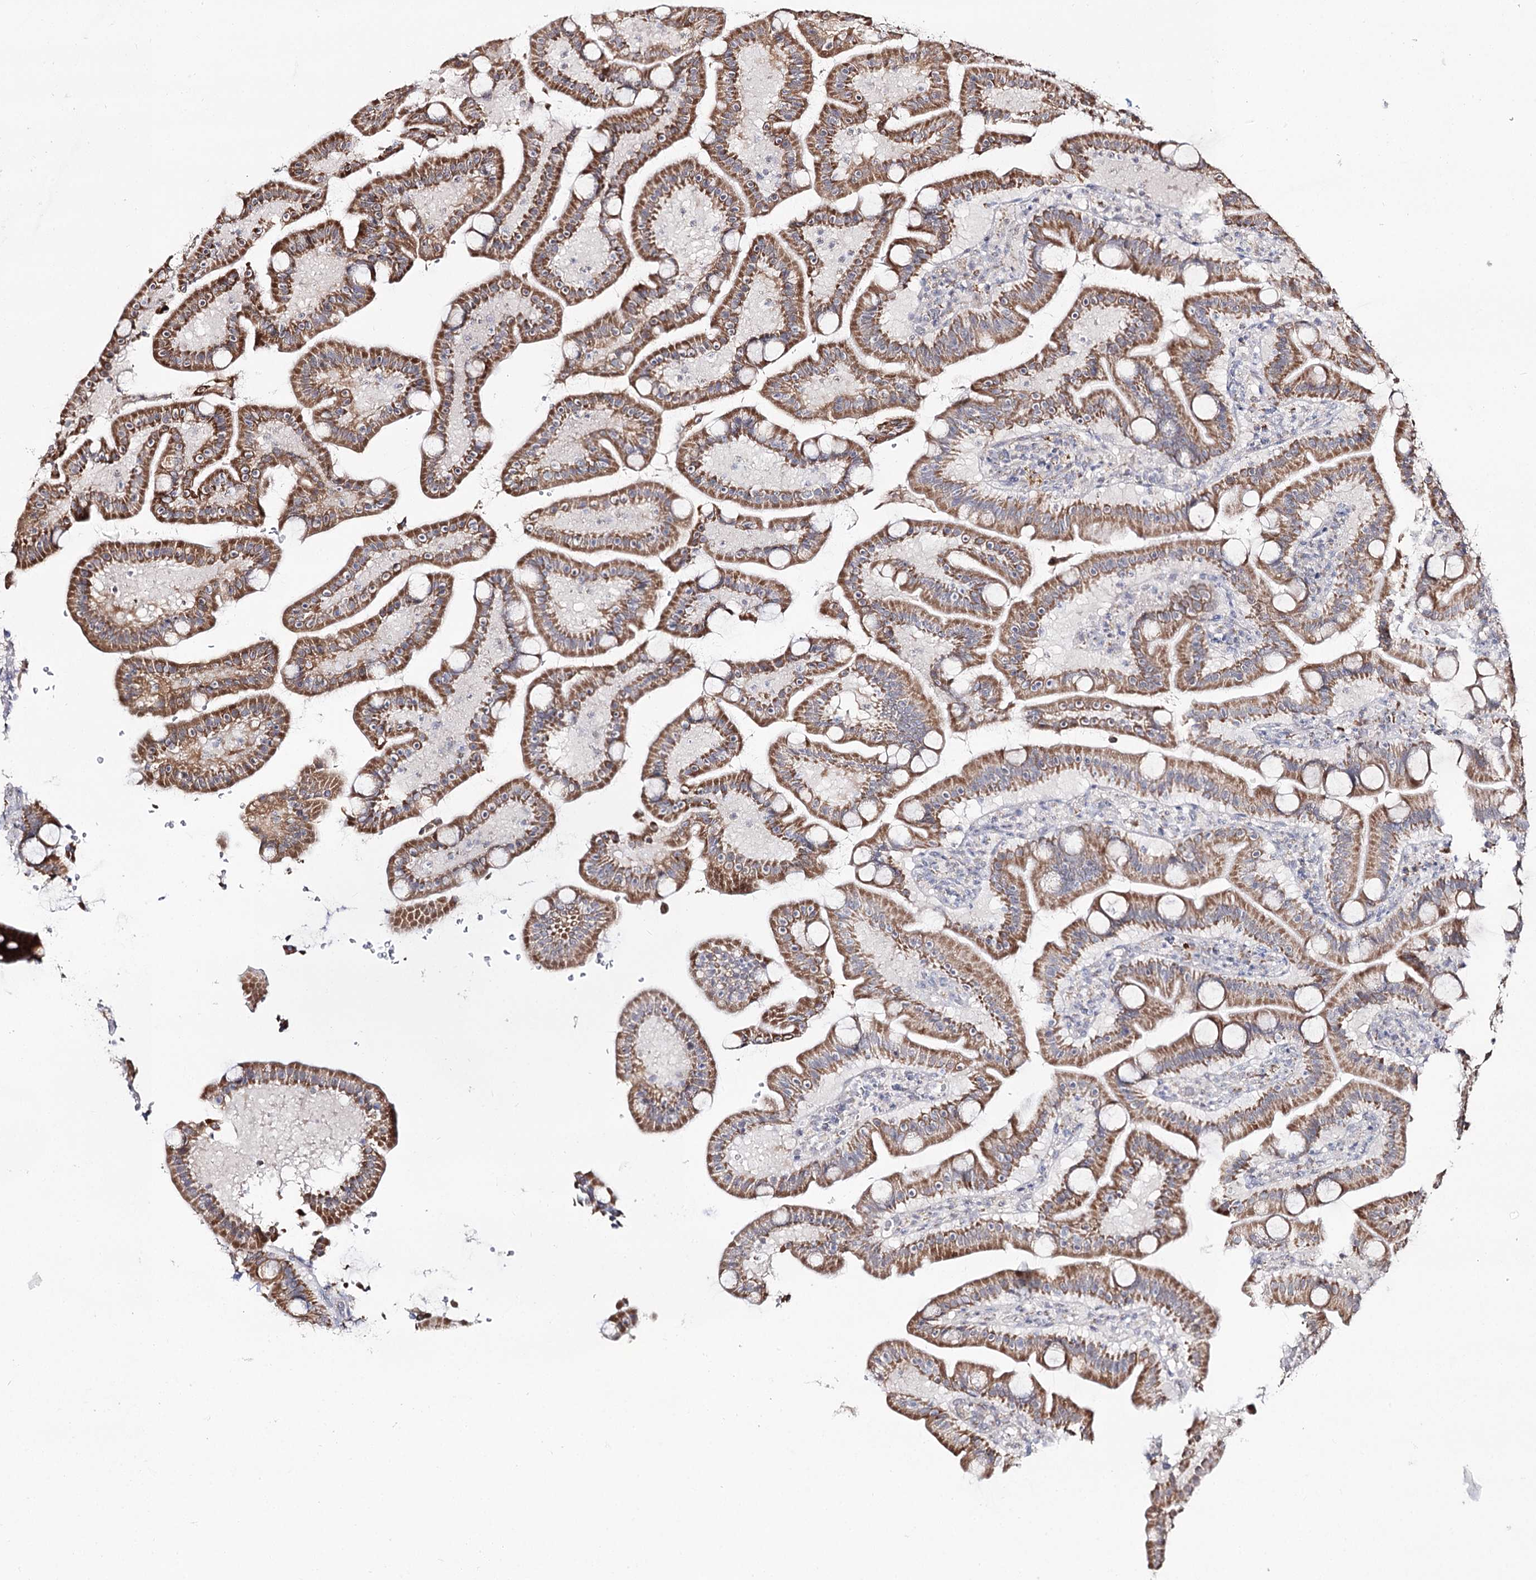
{"staining": {"intensity": "moderate", "quantity": ">75%", "location": "cytoplasmic/membranous"}, "tissue": "duodenum", "cell_type": "Glandular cells", "image_type": "normal", "snomed": [{"axis": "morphology", "description": "Normal tissue, NOS"}, {"axis": "topography", "description": "Duodenum"}], "caption": "Immunohistochemistry (IHC) (DAB (3,3'-diaminobenzidine)) staining of normal human duodenum reveals moderate cytoplasmic/membranous protein positivity in about >75% of glandular cells. Nuclei are stained in blue.", "gene": "CBR4", "patient": {"sex": "male", "age": 55}}